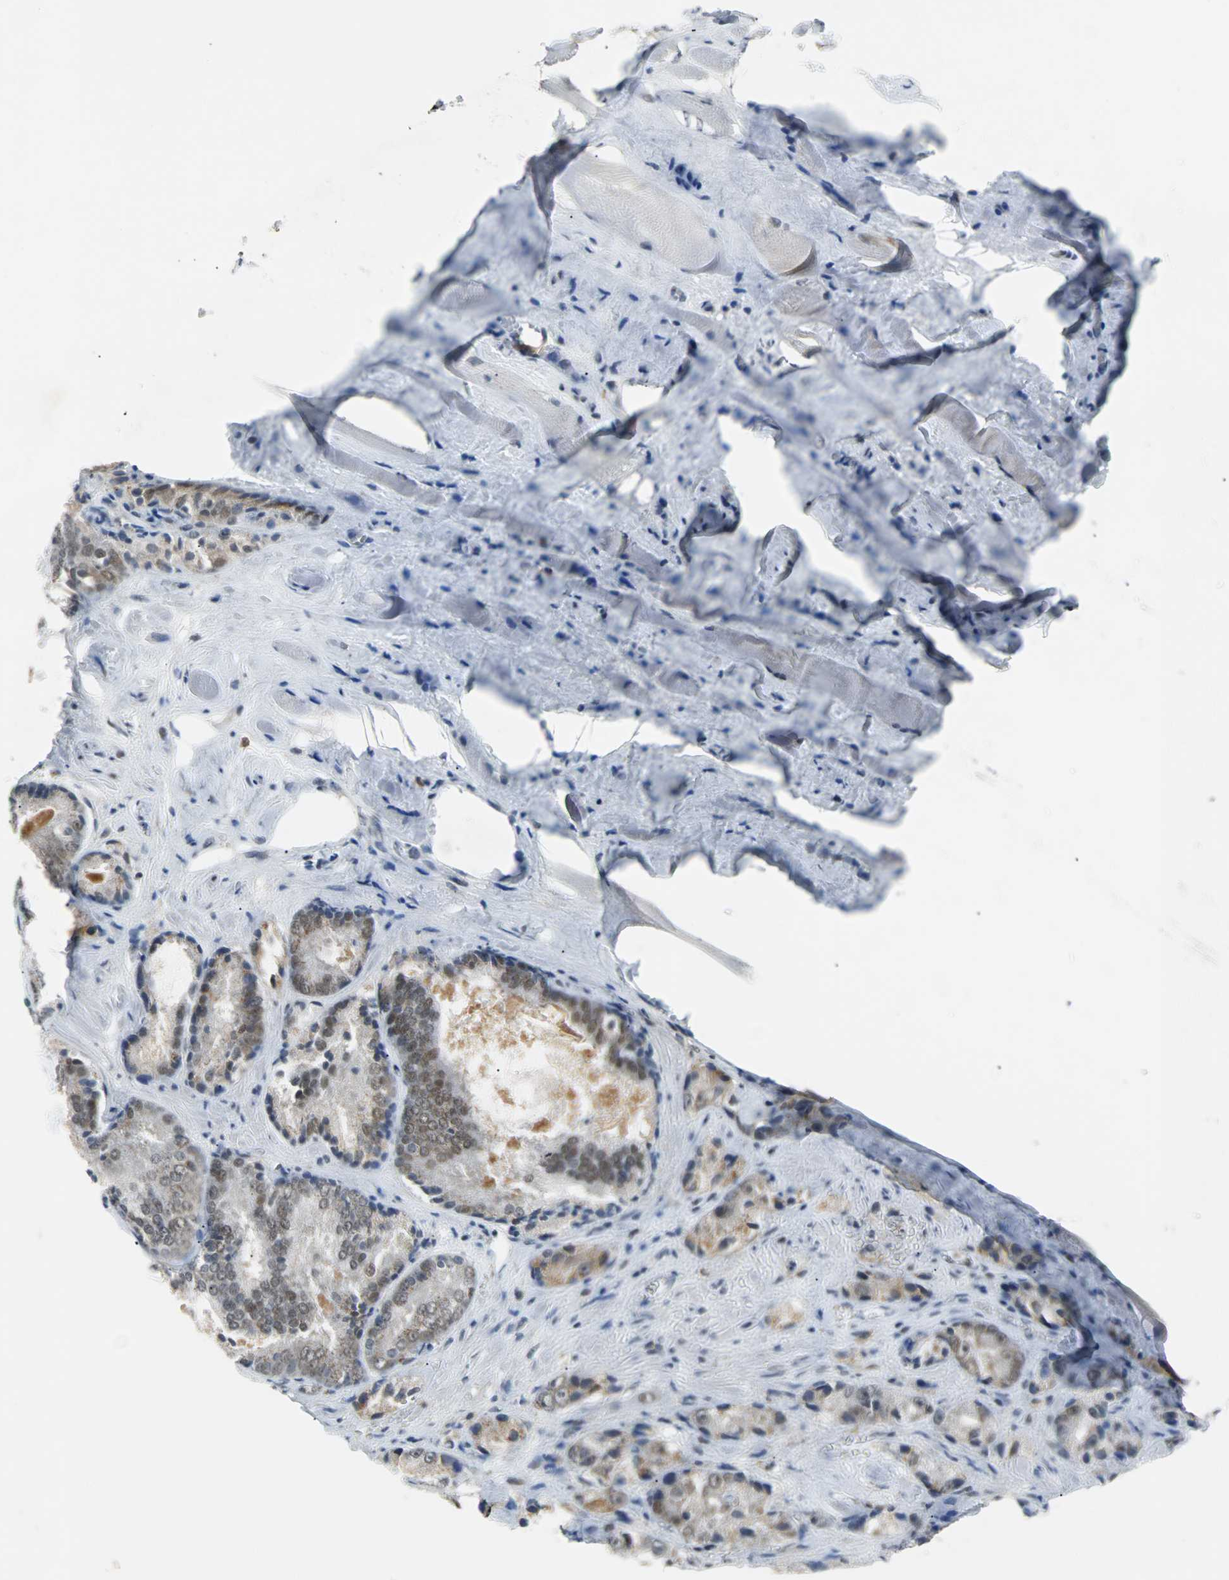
{"staining": {"intensity": "moderate", "quantity": "25%-75%", "location": "cytoplasmic/membranous"}, "tissue": "prostate cancer", "cell_type": "Tumor cells", "image_type": "cancer", "snomed": [{"axis": "morphology", "description": "Adenocarcinoma, Low grade"}, {"axis": "topography", "description": "Prostate"}], "caption": "An IHC image of neoplastic tissue is shown. Protein staining in brown labels moderate cytoplasmic/membranous positivity in low-grade adenocarcinoma (prostate) within tumor cells.", "gene": "SIRT1", "patient": {"sex": "male", "age": 64}}